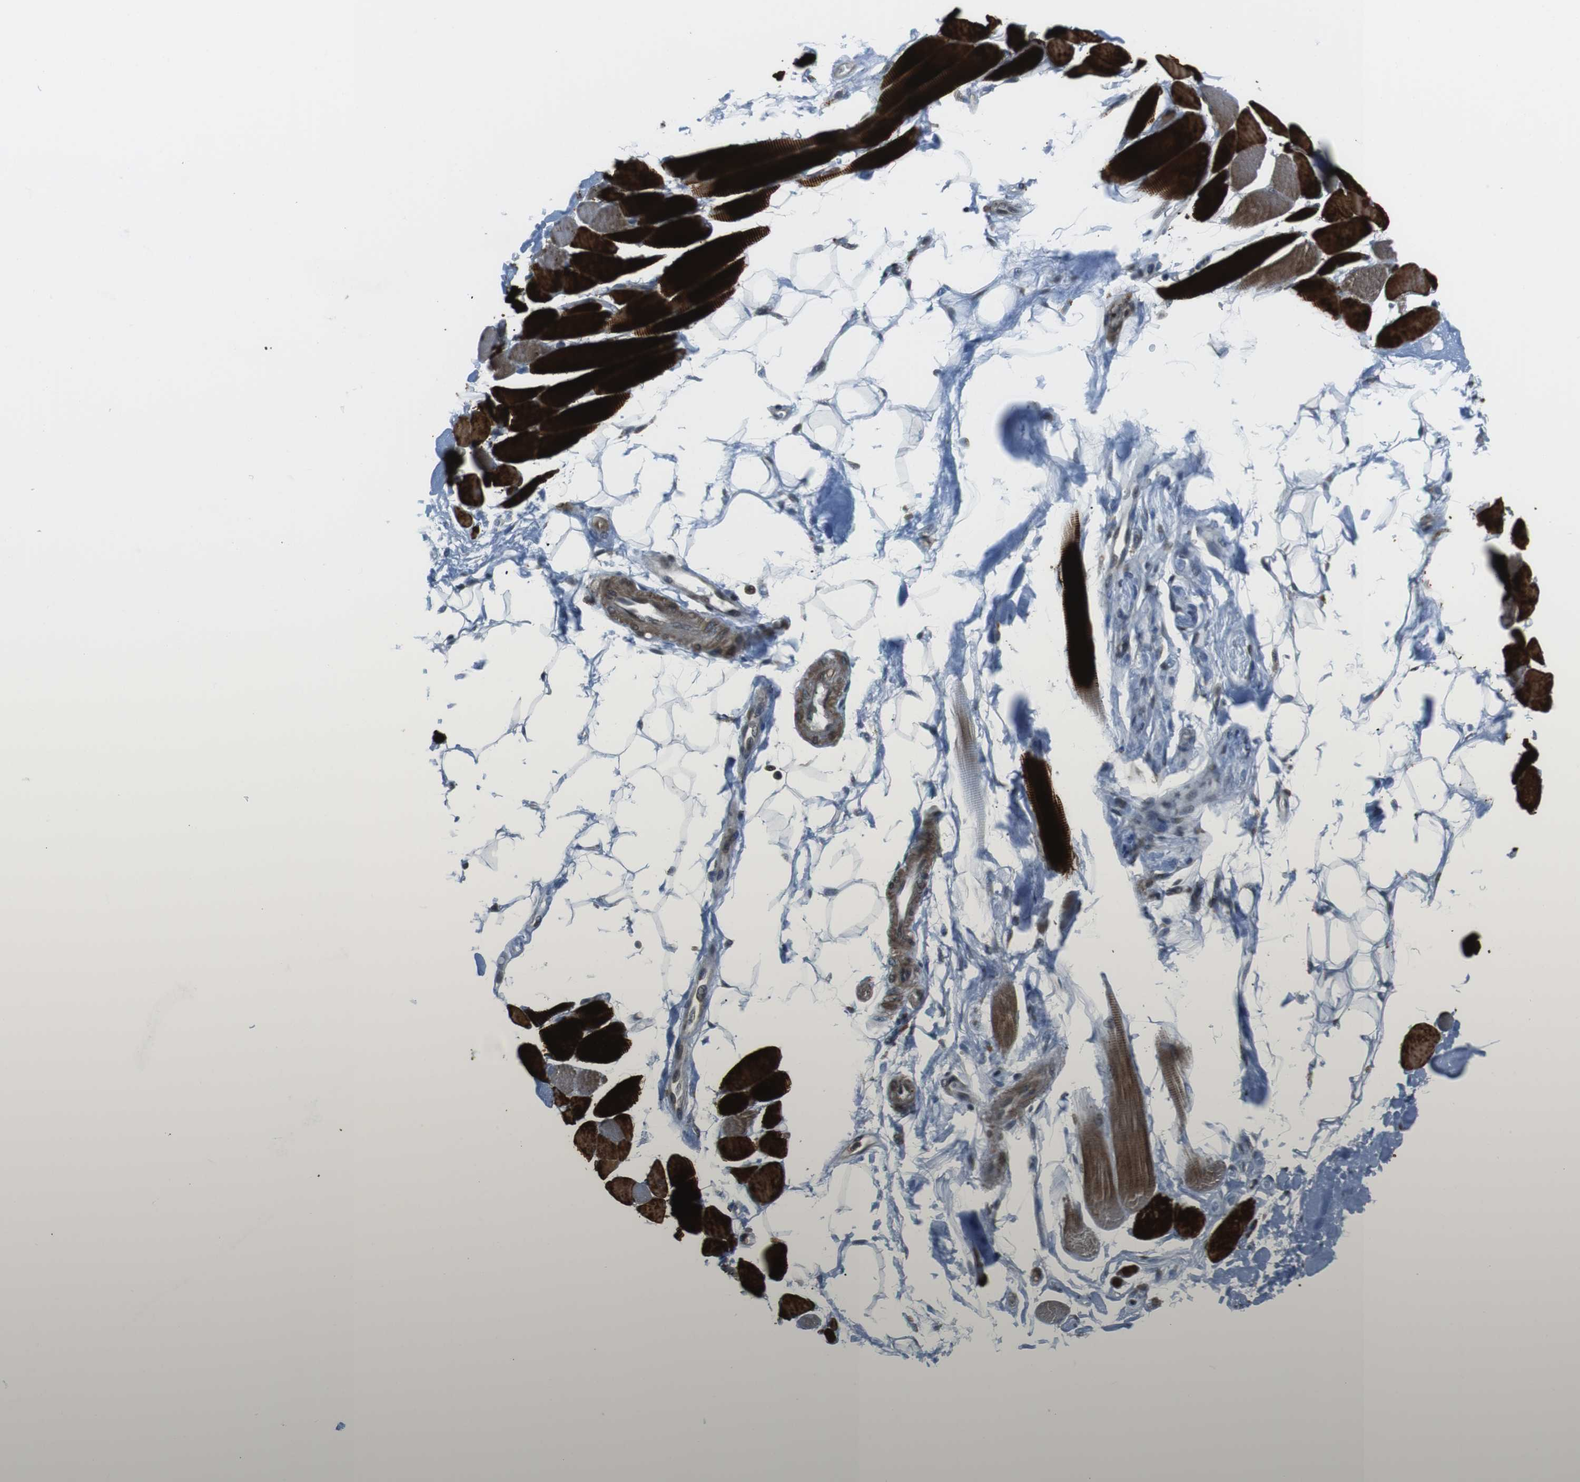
{"staining": {"intensity": "strong", "quantity": ">75%", "location": "cytoplasmic/membranous,nuclear"}, "tissue": "skeletal muscle", "cell_type": "Myocytes", "image_type": "normal", "snomed": [{"axis": "morphology", "description": "Normal tissue, NOS"}, {"axis": "topography", "description": "Skeletal muscle"}, {"axis": "topography", "description": "Peripheral nerve tissue"}], "caption": "Skeletal muscle was stained to show a protein in brown. There is high levels of strong cytoplasmic/membranous,nuclear positivity in about >75% of myocytes. (Brightfield microscopy of DAB IHC at high magnification).", "gene": "USP7", "patient": {"sex": "female", "age": 84}}